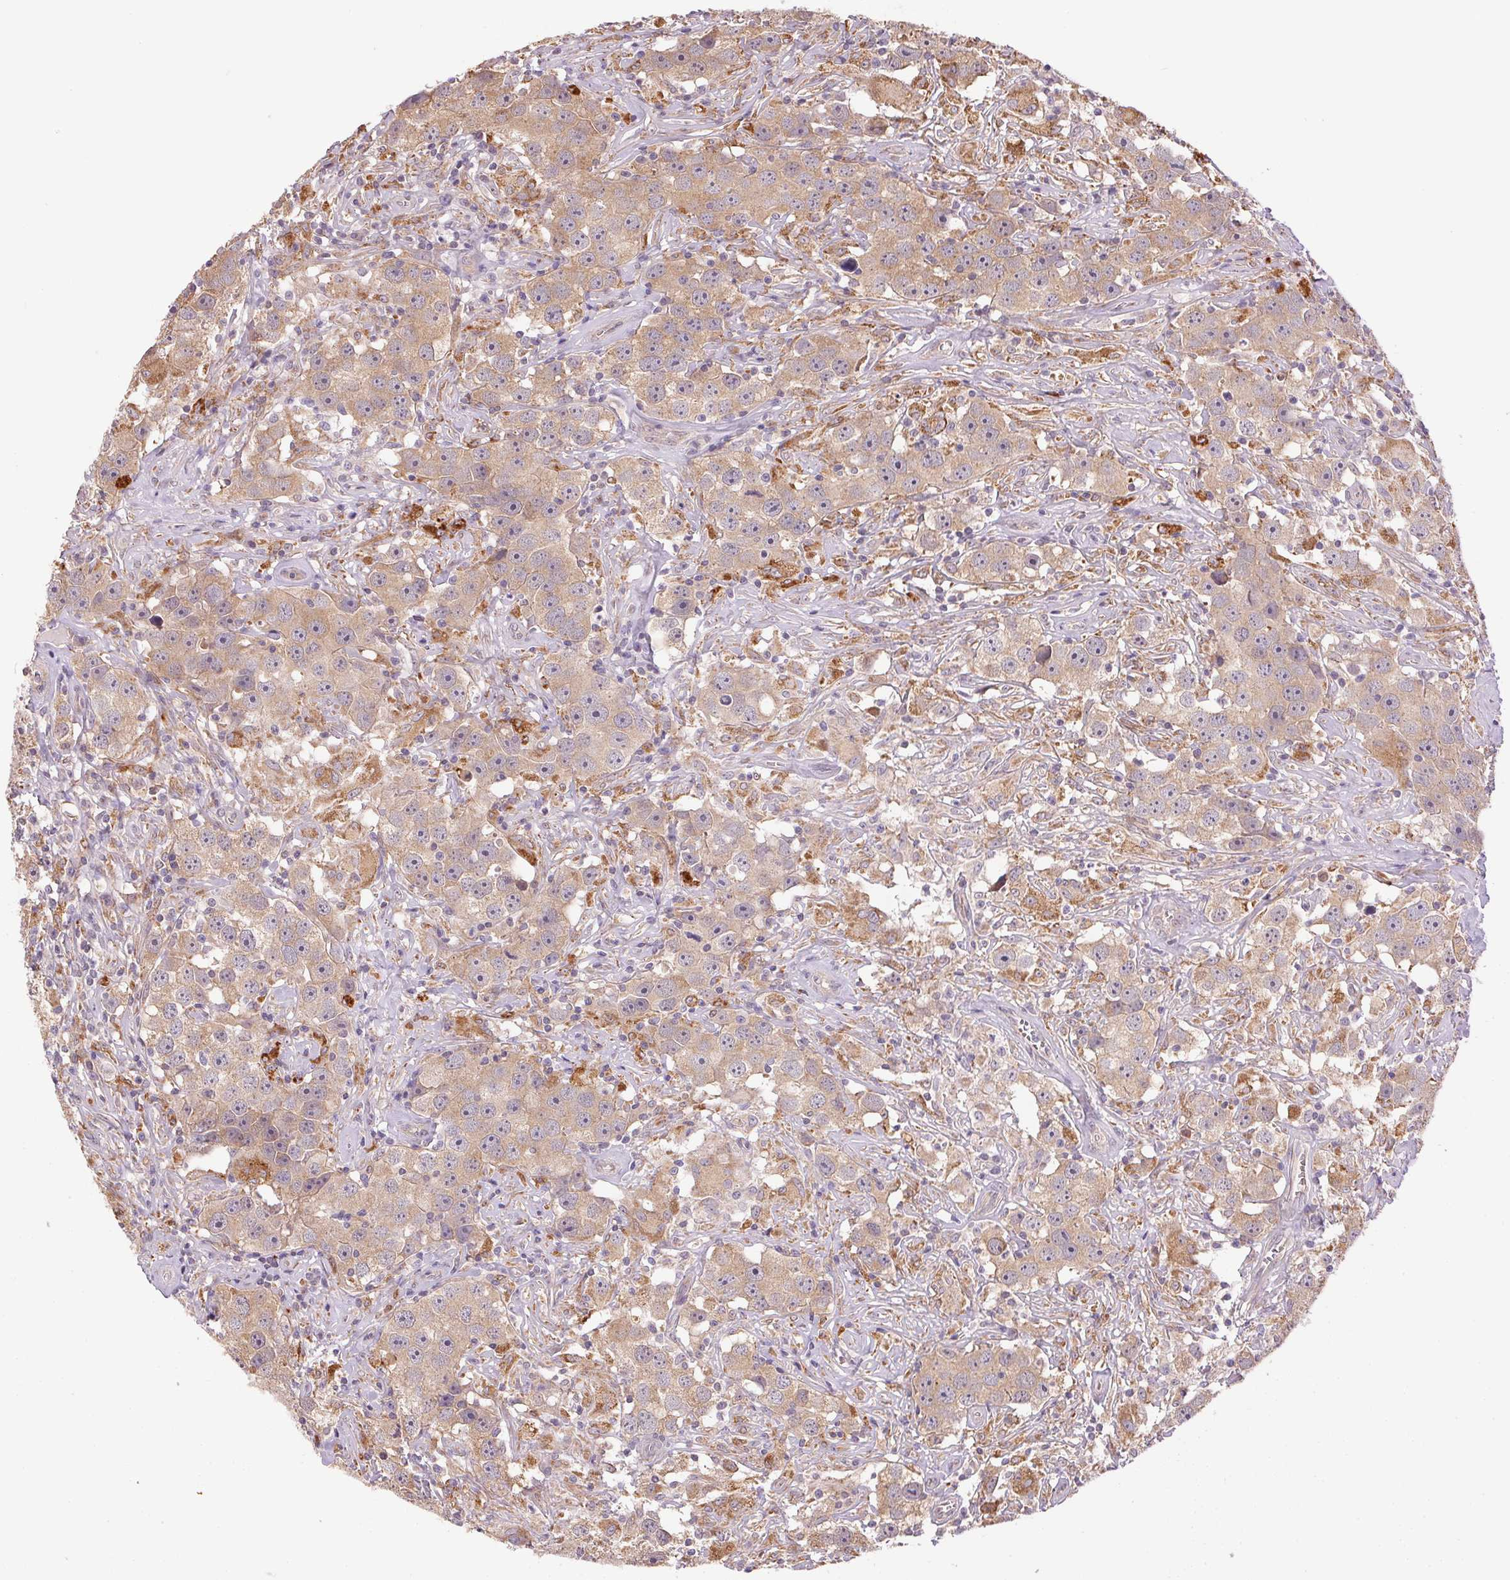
{"staining": {"intensity": "moderate", "quantity": ">75%", "location": "cytoplasmic/membranous"}, "tissue": "testis cancer", "cell_type": "Tumor cells", "image_type": "cancer", "snomed": [{"axis": "morphology", "description": "Seminoma, NOS"}, {"axis": "topography", "description": "Testis"}], "caption": "Protein analysis of seminoma (testis) tissue displays moderate cytoplasmic/membranous staining in about >75% of tumor cells.", "gene": "ADH5", "patient": {"sex": "male", "age": 49}}